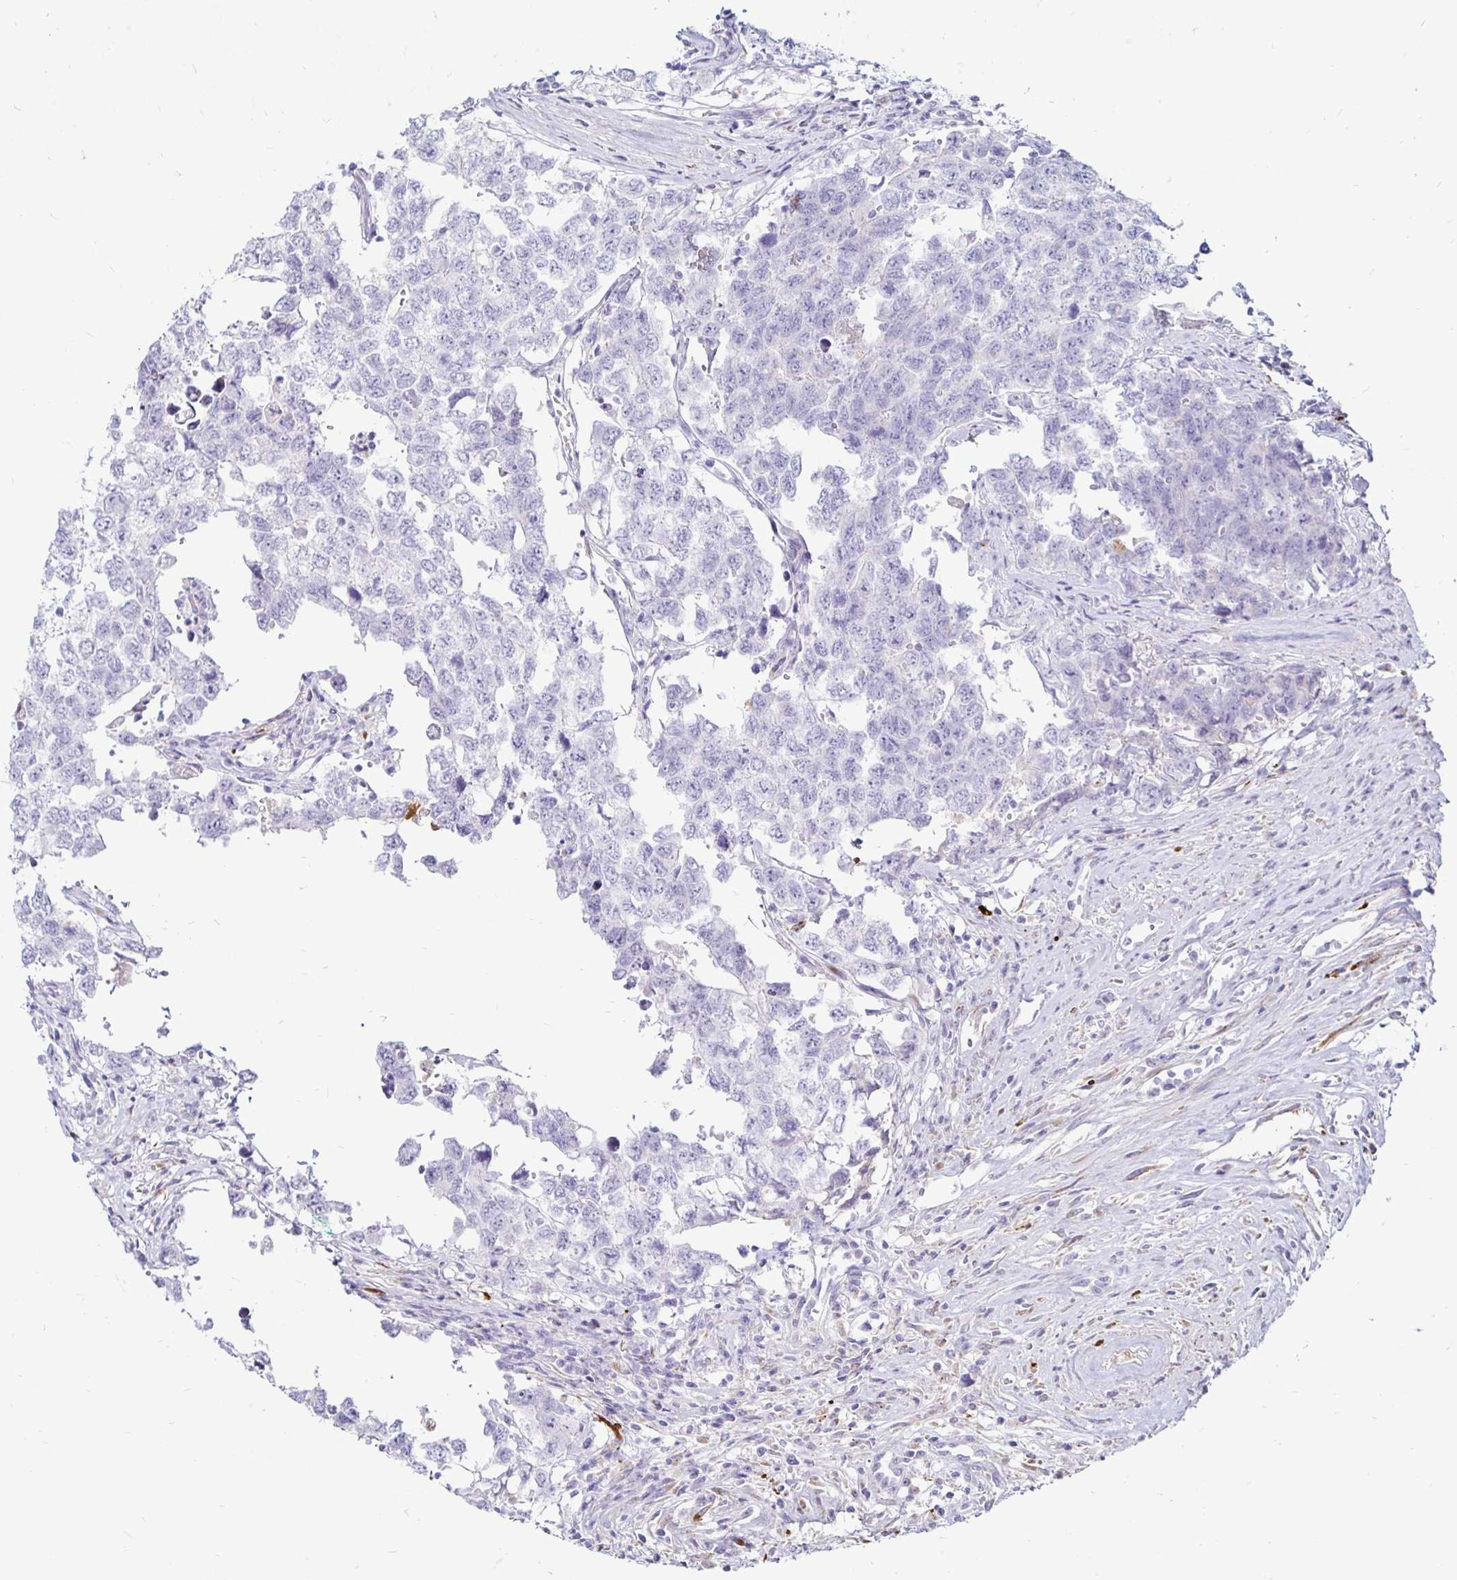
{"staining": {"intensity": "negative", "quantity": "none", "location": "none"}, "tissue": "testis cancer", "cell_type": "Tumor cells", "image_type": "cancer", "snomed": [{"axis": "morphology", "description": "Carcinoma, Embryonal, NOS"}, {"axis": "topography", "description": "Testis"}], "caption": "The image shows no significant positivity in tumor cells of testis cancer. (DAB immunohistochemistry (IHC), high magnification).", "gene": "TIMP1", "patient": {"sex": "male", "age": 22}}